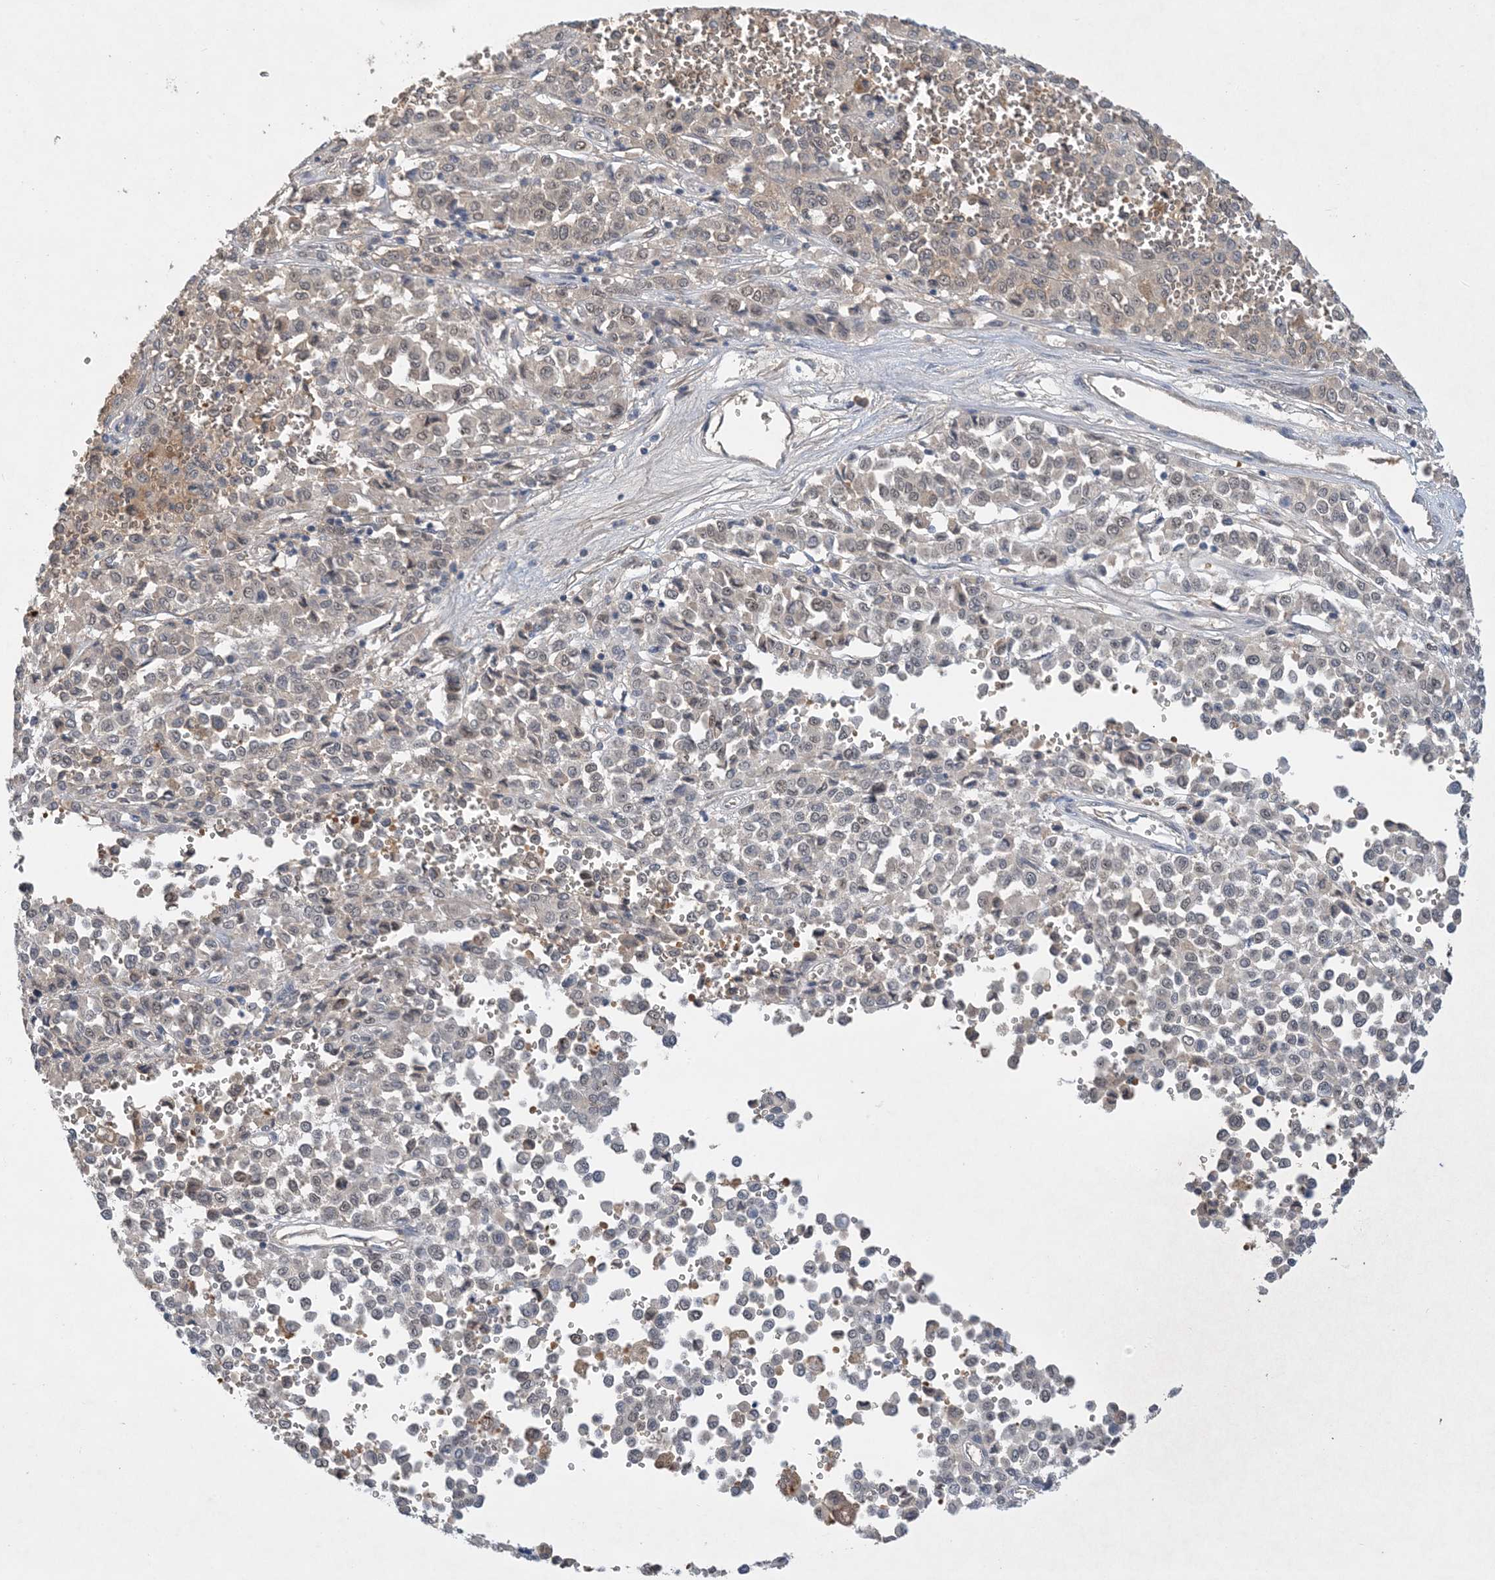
{"staining": {"intensity": "weak", "quantity": "<25%", "location": "nuclear"}, "tissue": "melanoma", "cell_type": "Tumor cells", "image_type": "cancer", "snomed": [{"axis": "morphology", "description": "Malignant melanoma, Metastatic site"}, {"axis": "topography", "description": "Pancreas"}], "caption": "Melanoma stained for a protein using IHC demonstrates no positivity tumor cells.", "gene": "UBE2E1", "patient": {"sex": "female", "age": 30}}